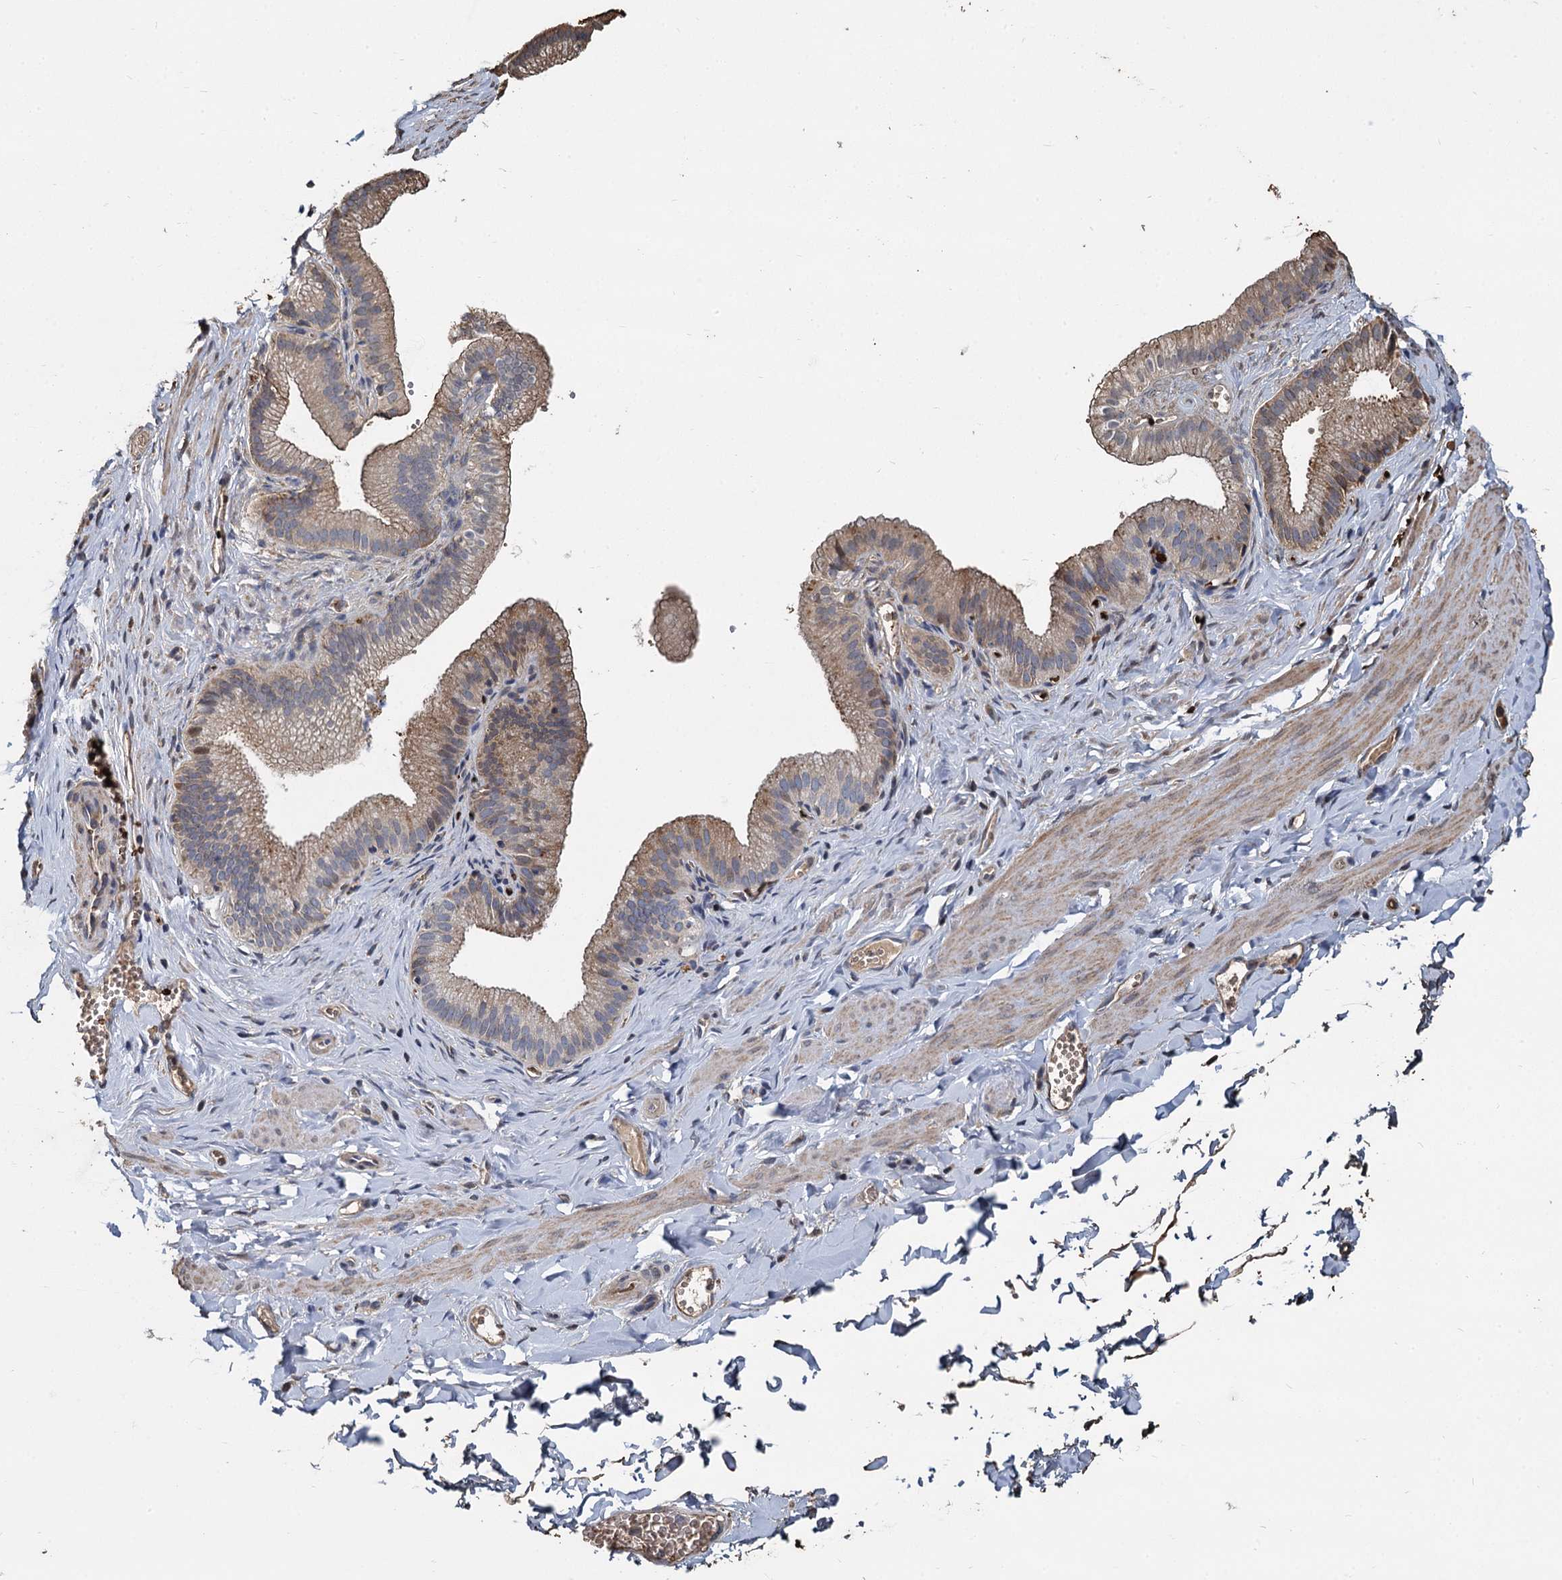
{"staining": {"intensity": "weak", "quantity": "<25%", "location": "cytoplasmic/membranous"}, "tissue": "adipose tissue", "cell_type": "Adipocytes", "image_type": "normal", "snomed": [{"axis": "morphology", "description": "Normal tissue, NOS"}, {"axis": "topography", "description": "Gallbladder"}, {"axis": "topography", "description": "Peripheral nerve tissue"}], "caption": "High power microscopy histopathology image of an IHC micrograph of unremarkable adipose tissue, revealing no significant expression in adipocytes. (Immunohistochemistry, brightfield microscopy, high magnification).", "gene": "TCTN2", "patient": {"sex": "male", "age": 38}}